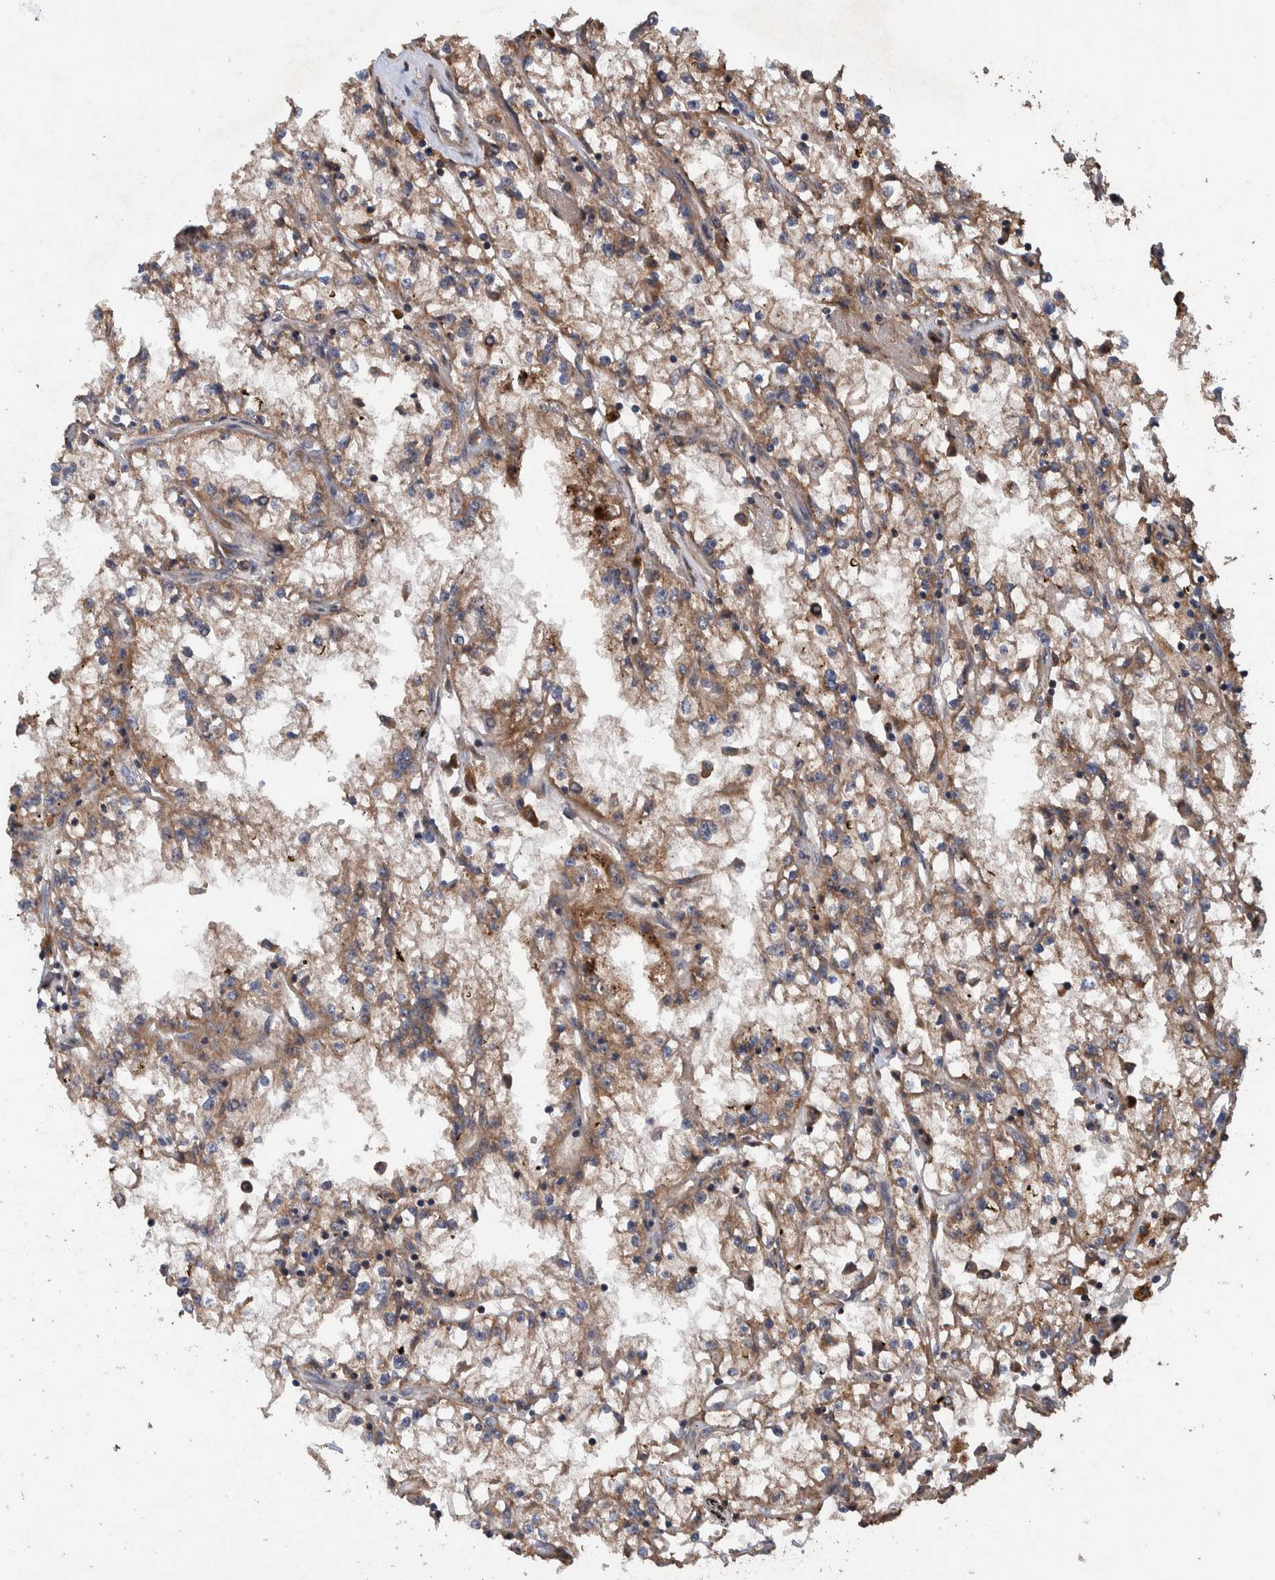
{"staining": {"intensity": "moderate", "quantity": ">75%", "location": "cytoplasmic/membranous"}, "tissue": "renal cancer", "cell_type": "Tumor cells", "image_type": "cancer", "snomed": [{"axis": "morphology", "description": "Adenocarcinoma, NOS"}, {"axis": "topography", "description": "Kidney"}], "caption": "Immunohistochemistry of human renal cancer reveals medium levels of moderate cytoplasmic/membranous staining in approximately >75% of tumor cells.", "gene": "TRIM16", "patient": {"sex": "male", "age": 56}}